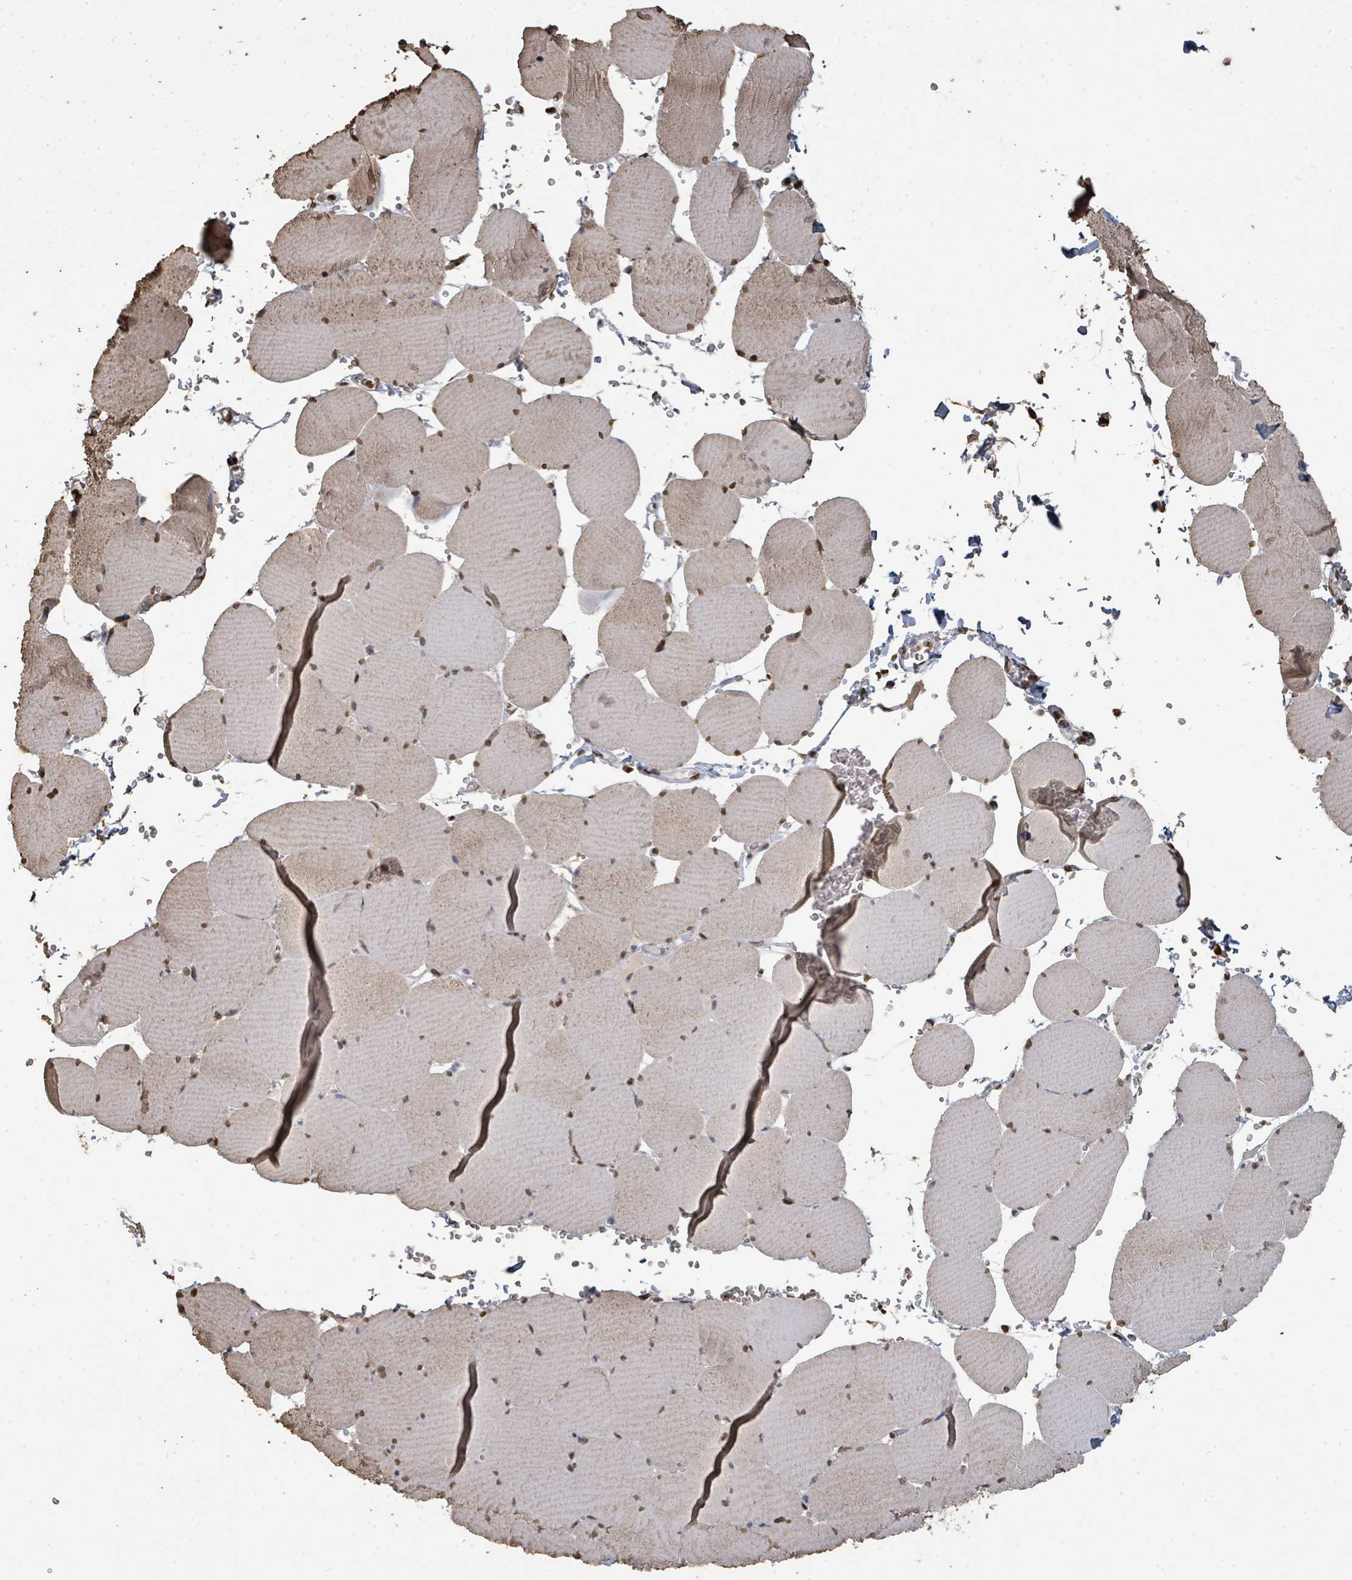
{"staining": {"intensity": "weak", "quantity": ">75%", "location": "cytoplasmic/membranous,nuclear"}, "tissue": "skeletal muscle", "cell_type": "Myocytes", "image_type": "normal", "snomed": [{"axis": "morphology", "description": "Normal tissue, NOS"}, {"axis": "topography", "description": "Skeletal muscle"}, {"axis": "topography", "description": "Head-Neck"}], "caption": "Immunohistochemistry (IHC) photomicrograph of unremarkable skeletal muscle: human skeletal muscle stained using immunohistochemistry (IHC) exhibits low levels of weak protein expression localized specifically in the cytoplasmic/membranous,nuclear of myocytes, appearing as a cytoplasmic/membranous,nuclear brown color.", "gene": "MRPS12", "patient": {"sex": "male", "age": 66}}